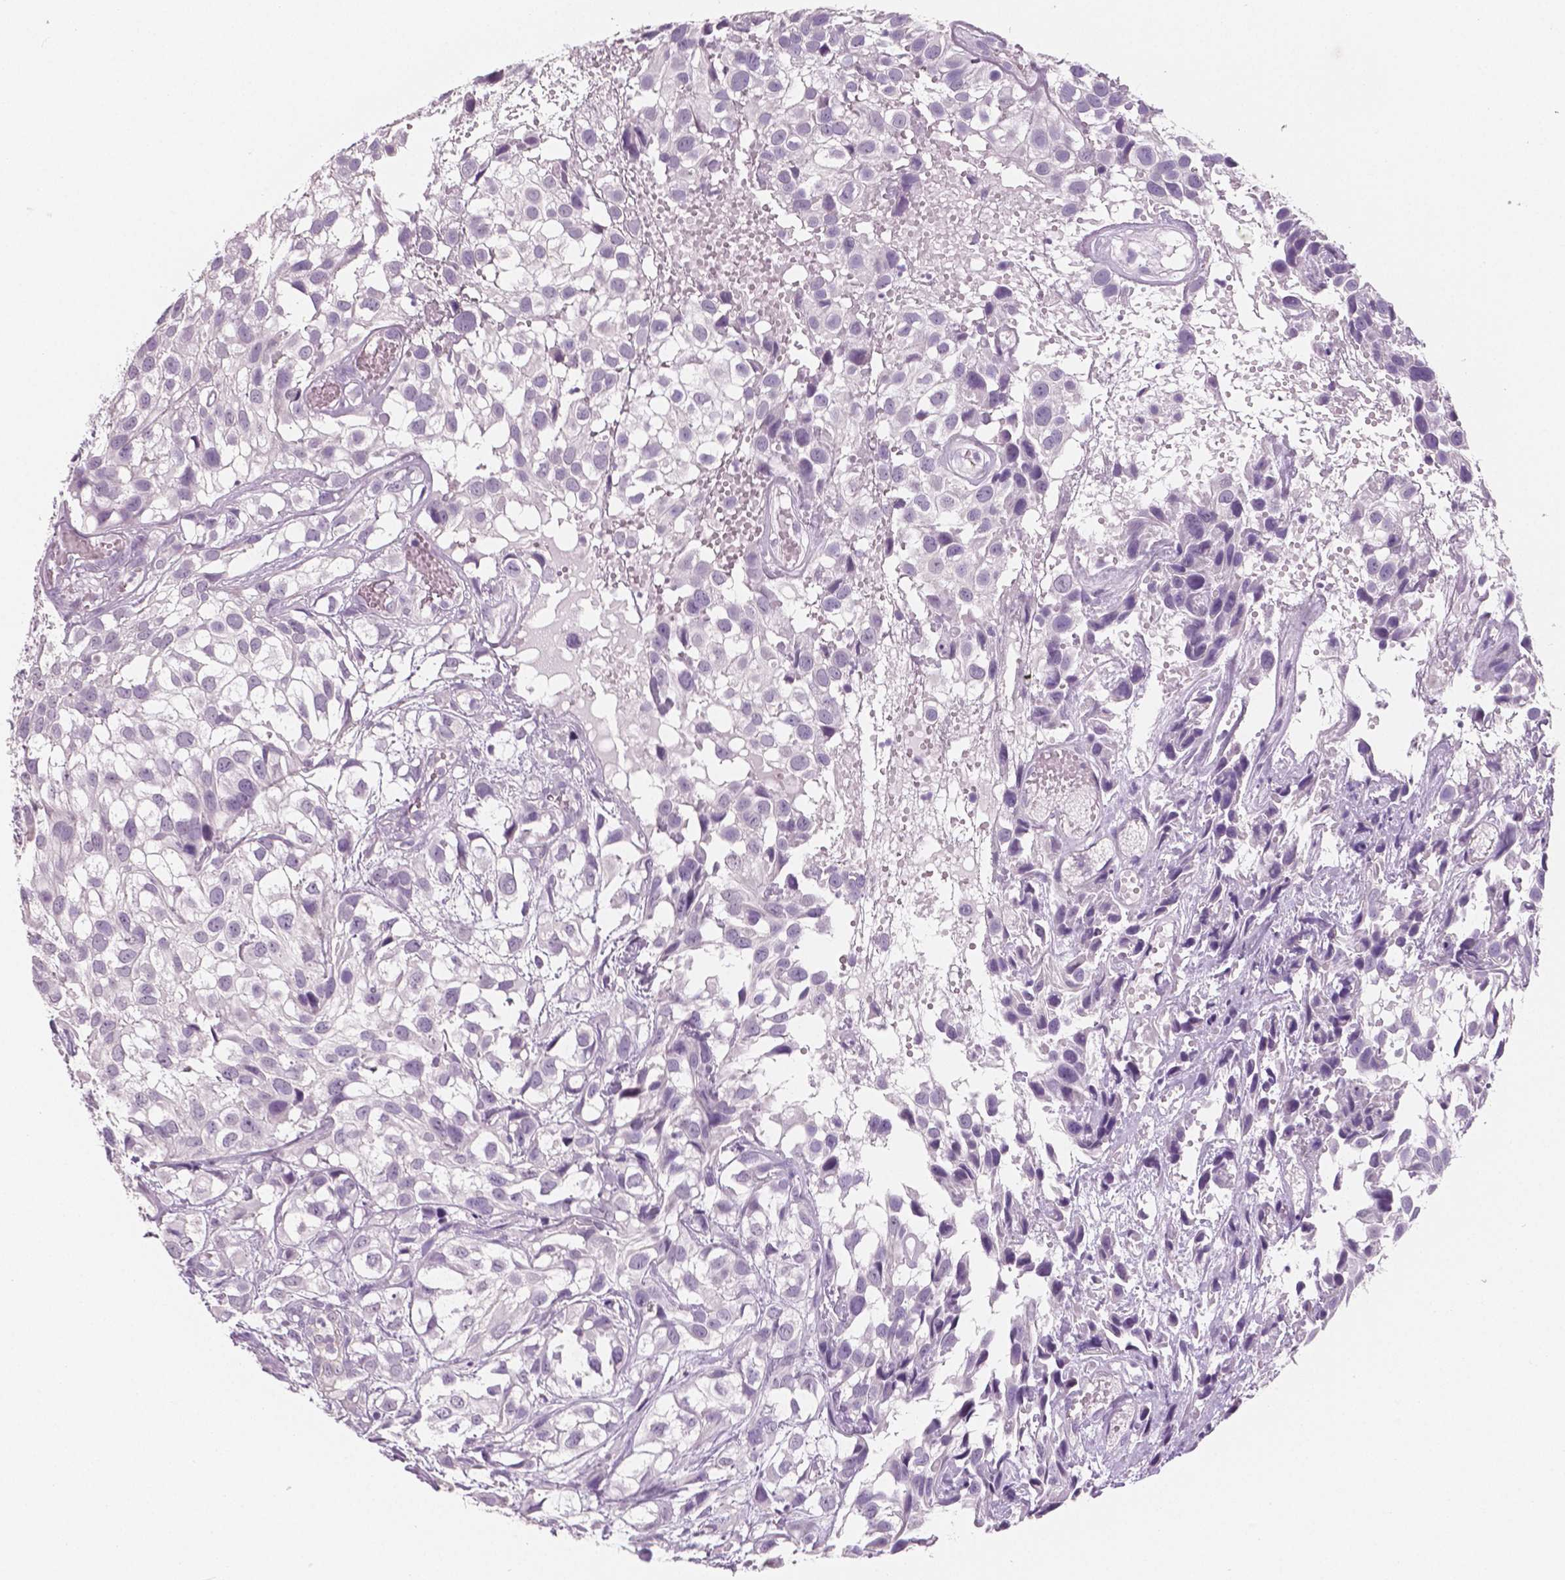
{"staining": {"intensity": "negative", "quantity": "none", "location": "none"}, "tissue": "urothelial cancer", "cell_type": "Tumor cells", "image_type": "cancer", "snomed": [{"axis": "morphology", "description": "Urothelial carcinoma, High grade"}, {"axis": "topography", "description": "Urinary bladder"}], "caption": "This photomicrograph is of high-grade urothelial carcinoma stained with IHC to label a protein in brown with the nuclei are counter-stained blue. There is no expression in tumor cells.", "gene": "TSPAN7", "patient": {"sex": "male", "age": 56}}